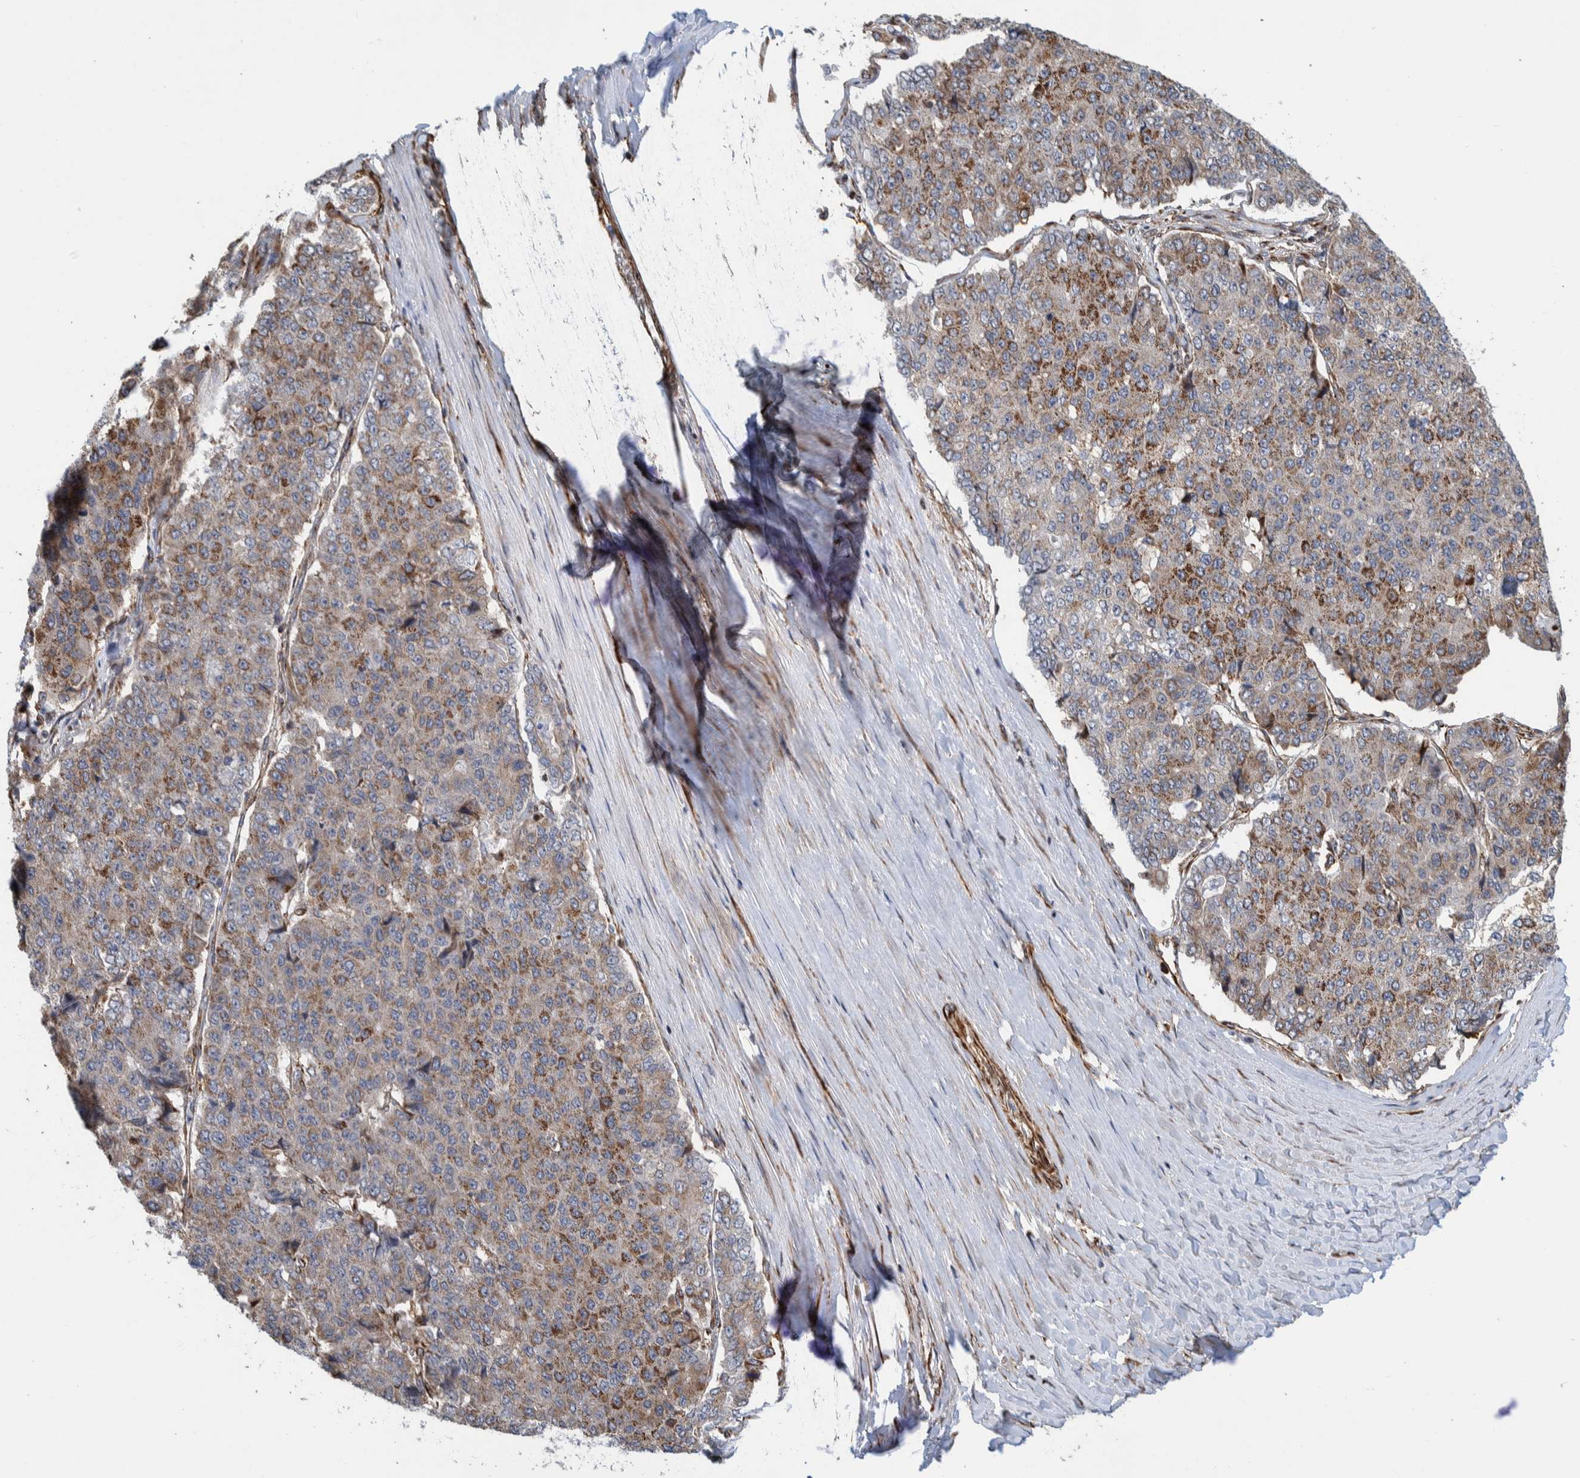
{"staining": {"intensity": "moderate", "quantity": ">75%", "location": "cytoplasmic/membranous"}, "tissue": "pancreatic cancer", "cell_type": "Tumor cells", "image_type": "cancer", "snomed": [{"axis": "morphology", "description": "Adenocarcinoma, NOS"}, {"axis": "topography", "description": "Pancreas"}], "caption": "Pancreatic cancer was stained to show a protein in brown. There is medium levels of moderate cytoplasmic/membranous expression in approximately >75% of tumor cells.", "gene": "CCDC57", "patient": {"sex": "male", "age": 50}}